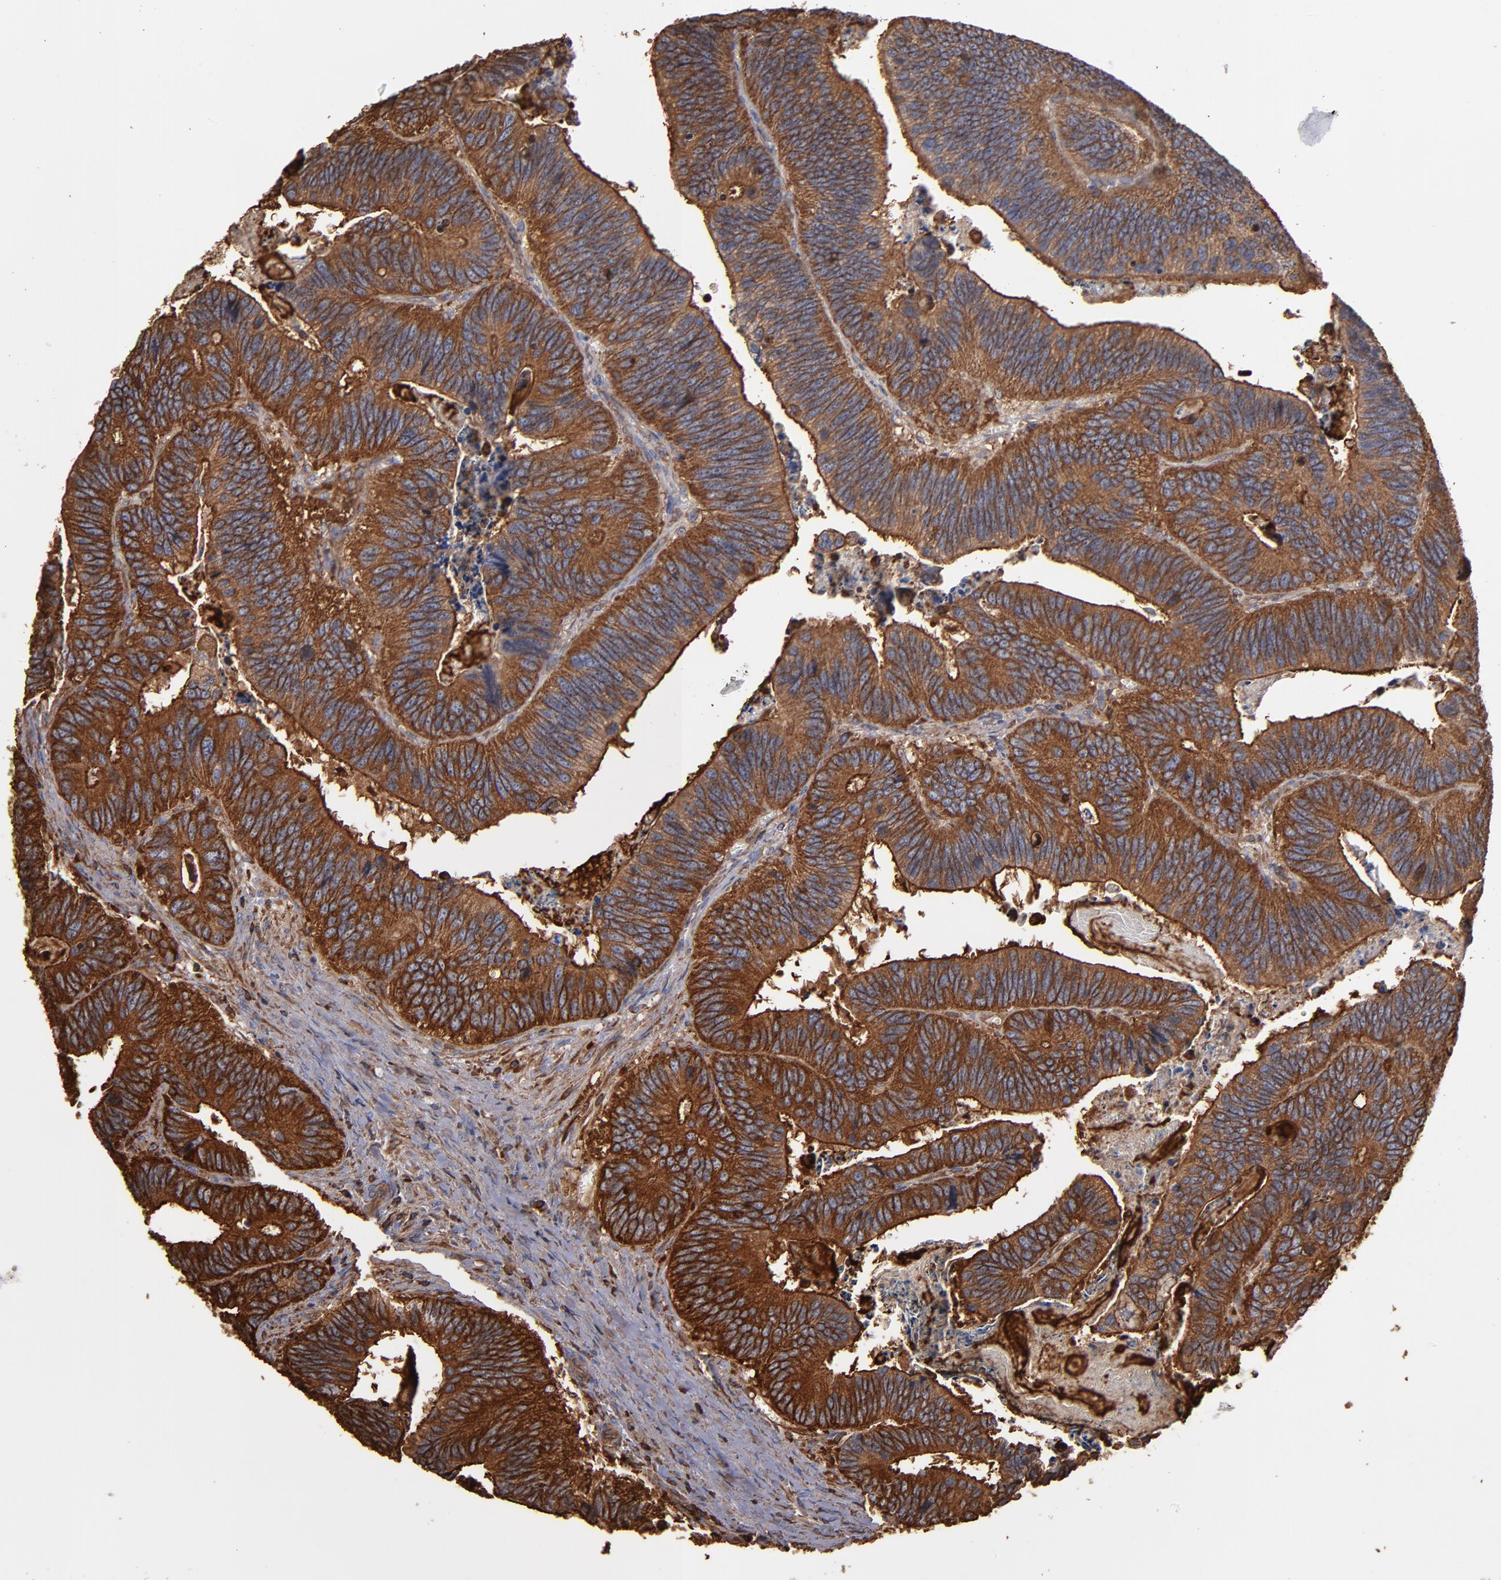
{"staining": {"intensity": "strong", "quantity": ">75%", "location": "cytoplasmic/membranous"}, "tissue": "colorectal cancer", "cell_type": "Tumor cells", "image_type": "cancer", "snomed": [{"axis": "morphology", "description": "Adenocarcinoma, NOS"}, {"axis": "topography", "description": "Colon"}], "caption": "Brown immunohistochemical staining in colorectal cancer (adenocarcinoma) reveals strong cytoplasmic/membranous staining in about >75% of tumor cells.", "gene": "ACTN4", "patient": {"sex": "male", "age": 72}}